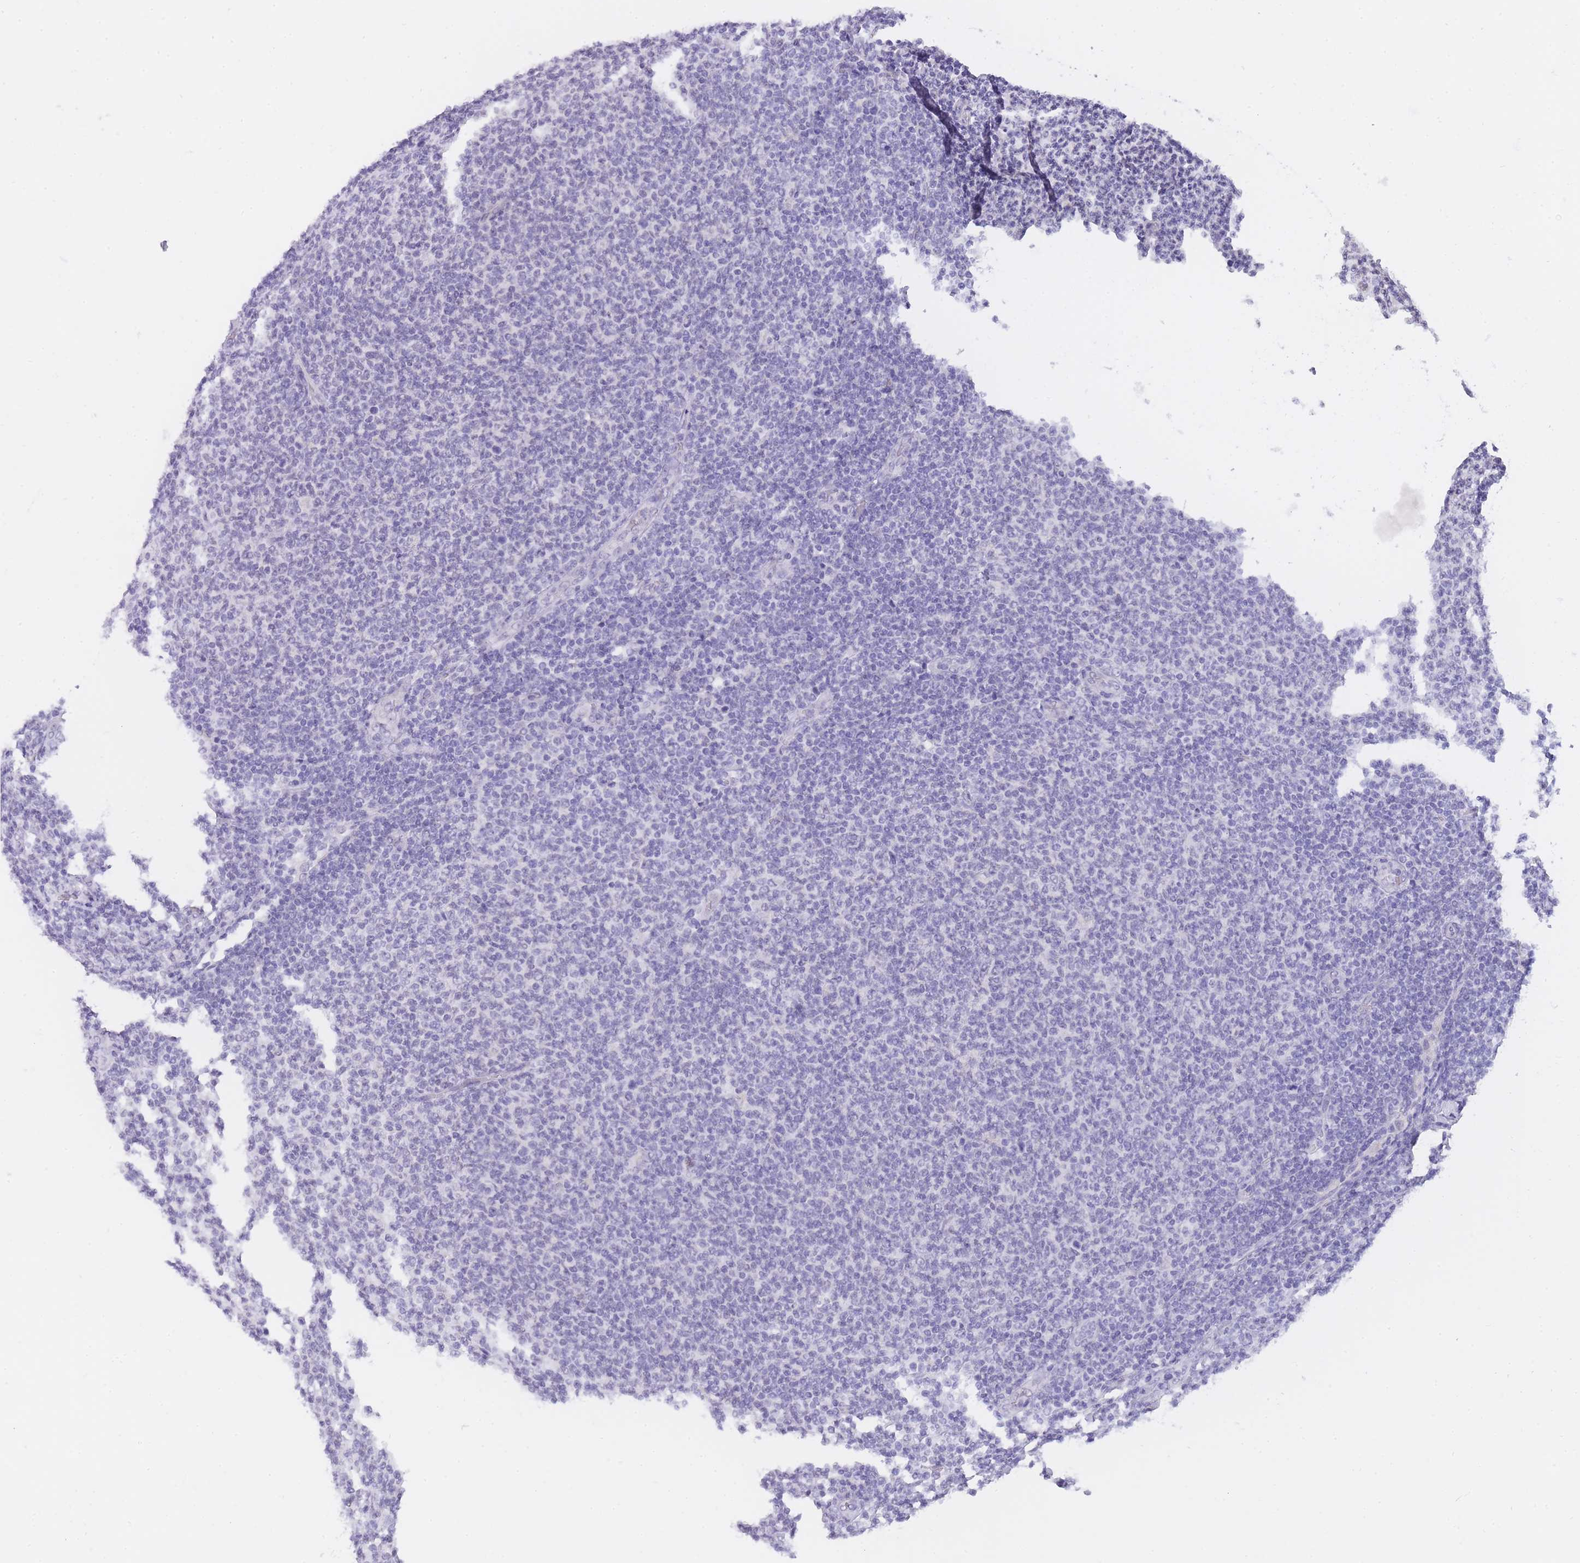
{"staining": {"intensity": "negative", "quantity": "none", "location": "none"}, "tissue": "lymphoma", "cell_type": "Tumor cells", "image_type": "cancer", "snomed": [{"axis": "morphology", "description": "Malignant lymphoma, non-Hodgkin's type, Low grade"}, {"axis": "topography", "description": "Lymph node"}], "caption": "The IHC histopathology image has no significant expression in tumor cells of malignant lymphoma, non-Hodgkin's type (low-grade) tissue.", "gene": "FRAT2", "patient": {"sex": "male", "age": 66}}